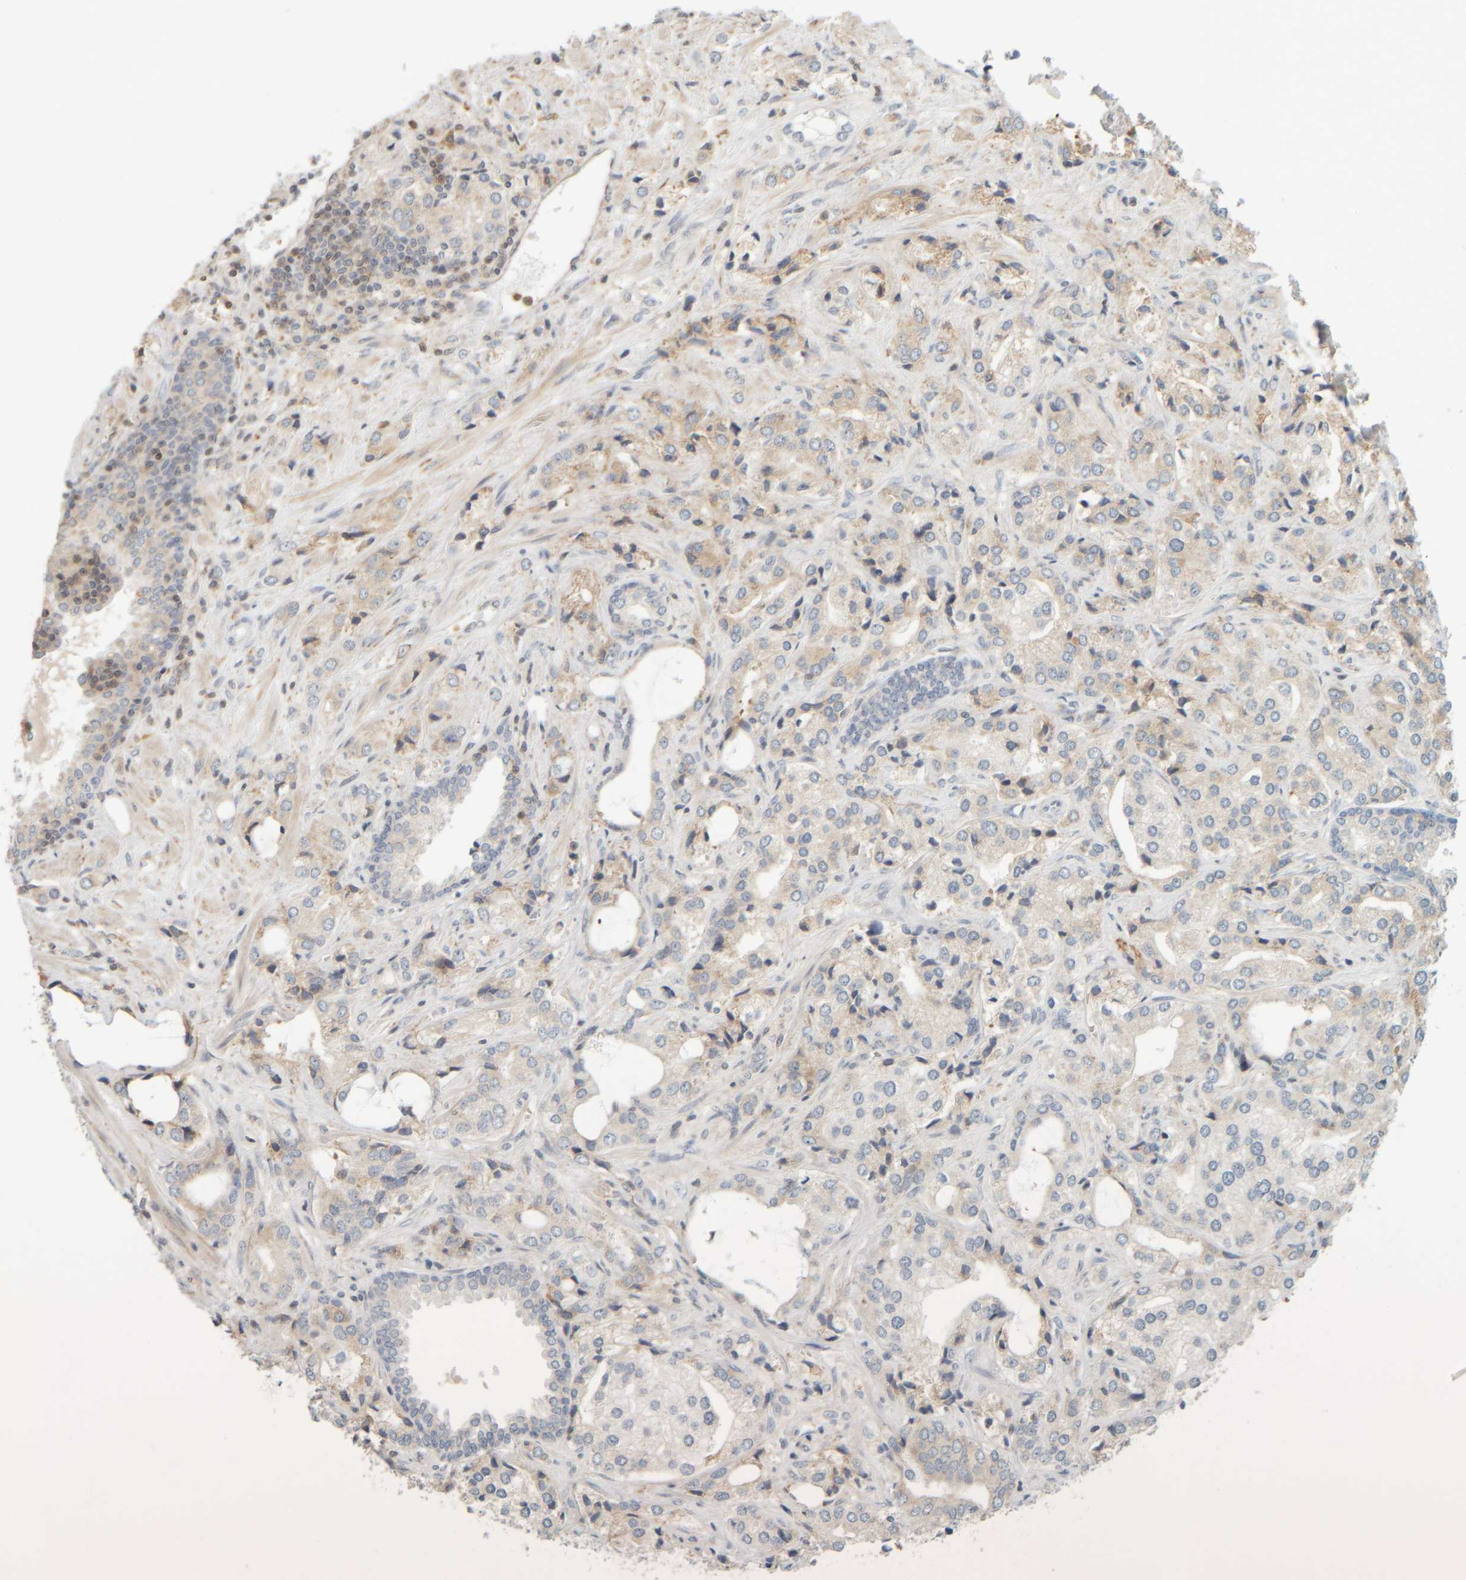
{"staining": {"intensity": "weak", "quantity": "25%-75%", "location": "cytoplasmic/membranous"}, "tissue": "prostate cancer", "cell_type": "Tumor cells", "image_type": "cancer", "snomed": [{"axis": "morphology", "description": "Adenocarcinoma, High grade"}, {"axis": "topography", "description": "Prostate"}], "caption": "Human prostate adenocarcinoma (high-grade) stained with a brown dye displays weak cytoplasmic/membranous positive expression in approximately 25%-75% of tumor cells.", "gene": "PTGES3L-AARSD1", "patient": {"sex": "male", "age": 66}}